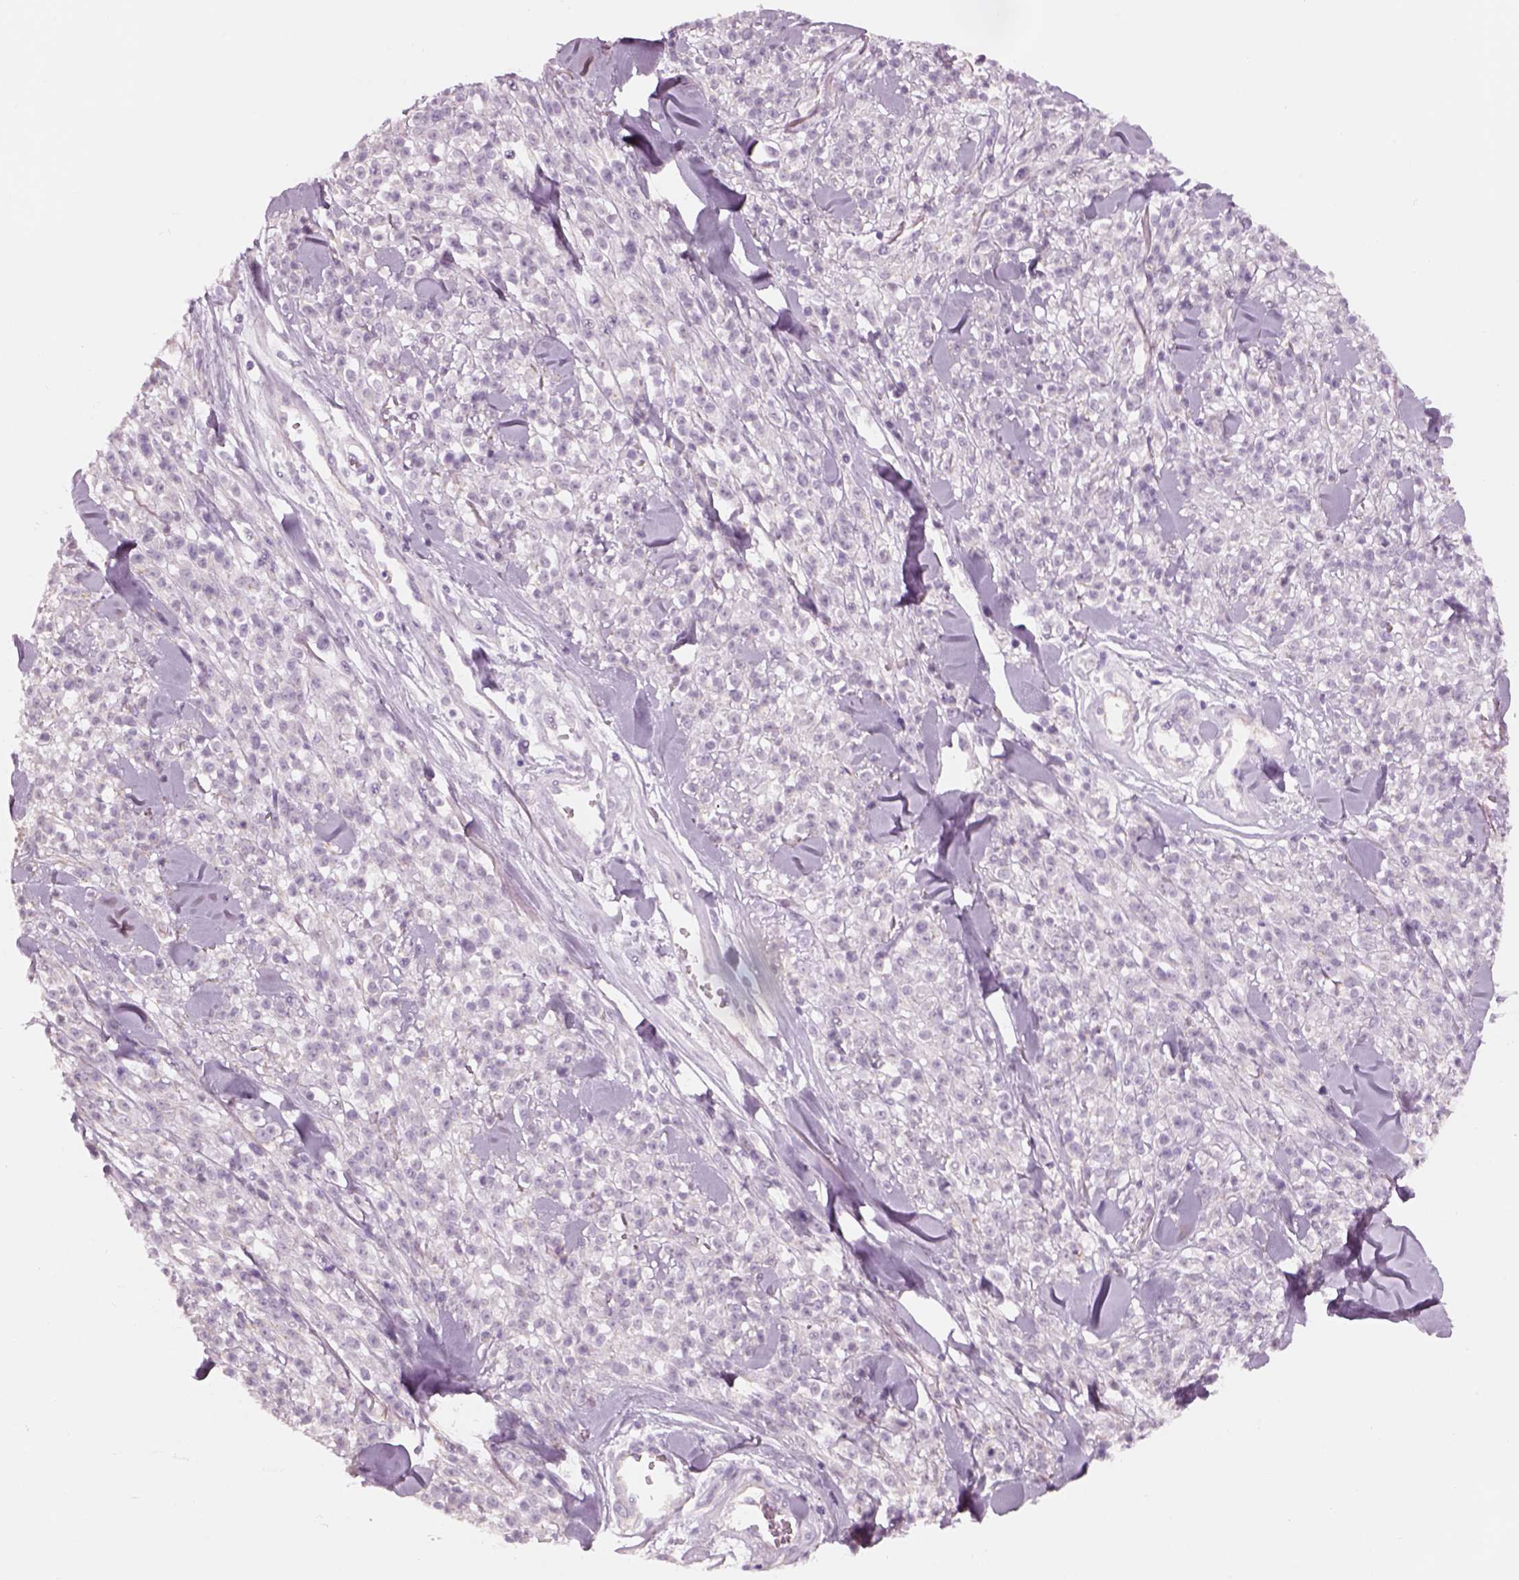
{"staining": {"intensity": "negative", "quantity": "none", "location": "none"}, "tissue": "melanoma", "cell_type": "Tumor cells", "image_type": "cancer", "snomed": [{"axis": "morphology", "description": "Malignant melanoma, NOS"}, {"axis": "topography", "description": "Skin"}, {"axis": "topography", "description": "Skin of trunk"}], "caption": "DAB immunohistochemical staining of human melanoma reveals no significant expression in tumor cells. (DAB (3,3'-diaminobenzidine) immunohistochemistry, high magnification).", "gene": "GAS2L2", "patient": {"sex": "male", "age": 74}}